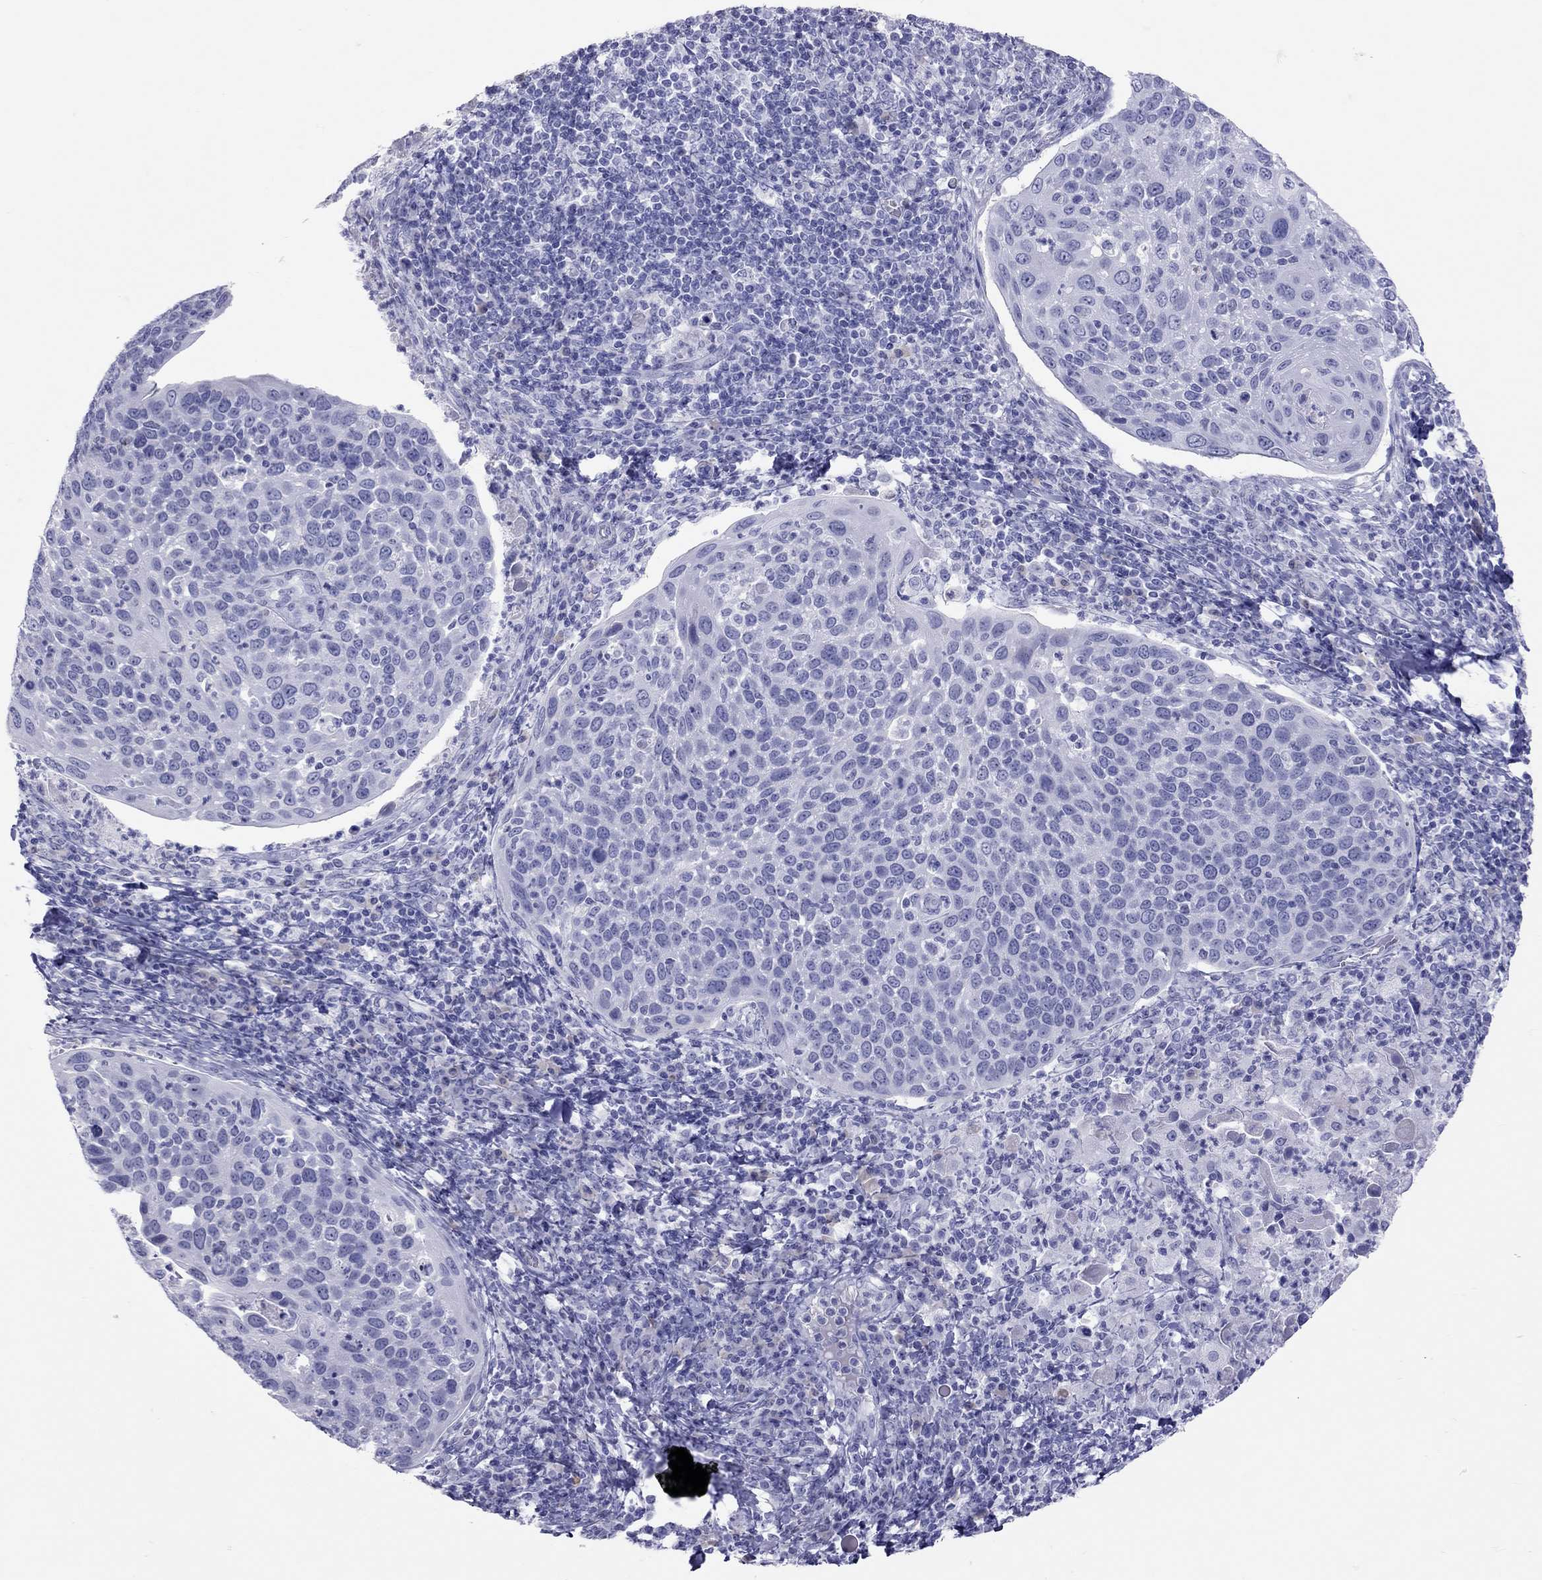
{"staining": {"intensity": "negative", "quantity": "none", "location": "none"}, "tissue": "cervical cancer", "cell_type": "Tumor cells", "image_type": "cancer", "snomed": [{"axis": "morphology", "description": "Squamous cell carcinoma, NOS"}, {"axis": "topography", "description": "Cervix"}], "caption": "This image is of cervical cancer stained with immunohistochemistry (IHC) to label a protein in brown with the nuclei are counter-stained blue. There is no staining in tumor cells.", "gene": "STAG3", "patient": {"sex": "female", "age": 54}}